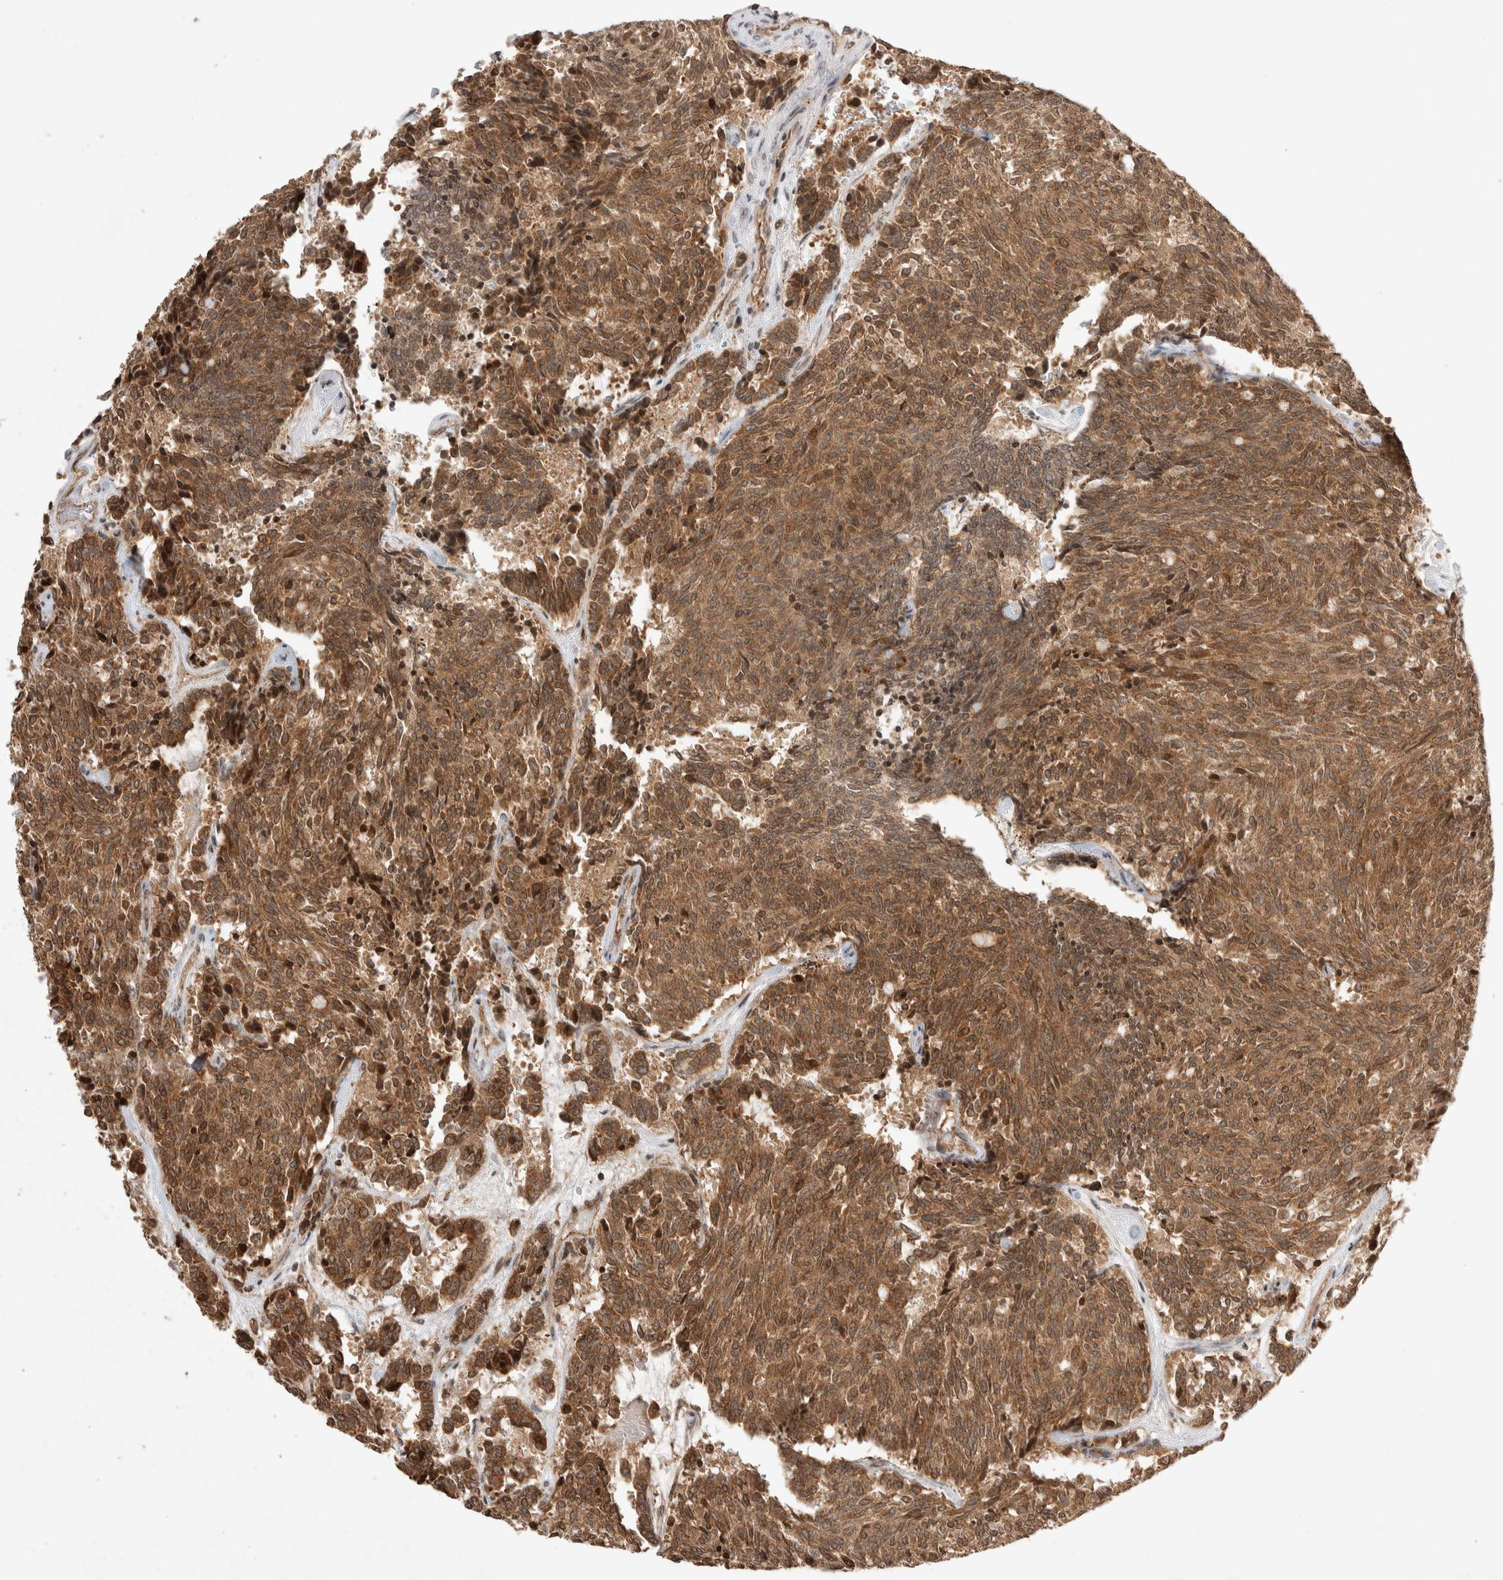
{"staining": {"intensity": "moderate", "quantity": ">75%", "location": "cytoplasmic/membranous"}, "tissue": "carcinoid", "cell_type": "Tumor cells", "image_type": "cancer", "snomed": [{"axis": "morphology", "description": "Carcinoid, malignant, NOS"}, {"axis": "topography", "description": "Pancreas"}], "caption": "Tumor cells exhibit moderate cytoplasmic/membranous expression in approximately >75% of cells in carcinoid.", "gene": "FAM221A", "patient": {"sex": "female", "age": 54}}